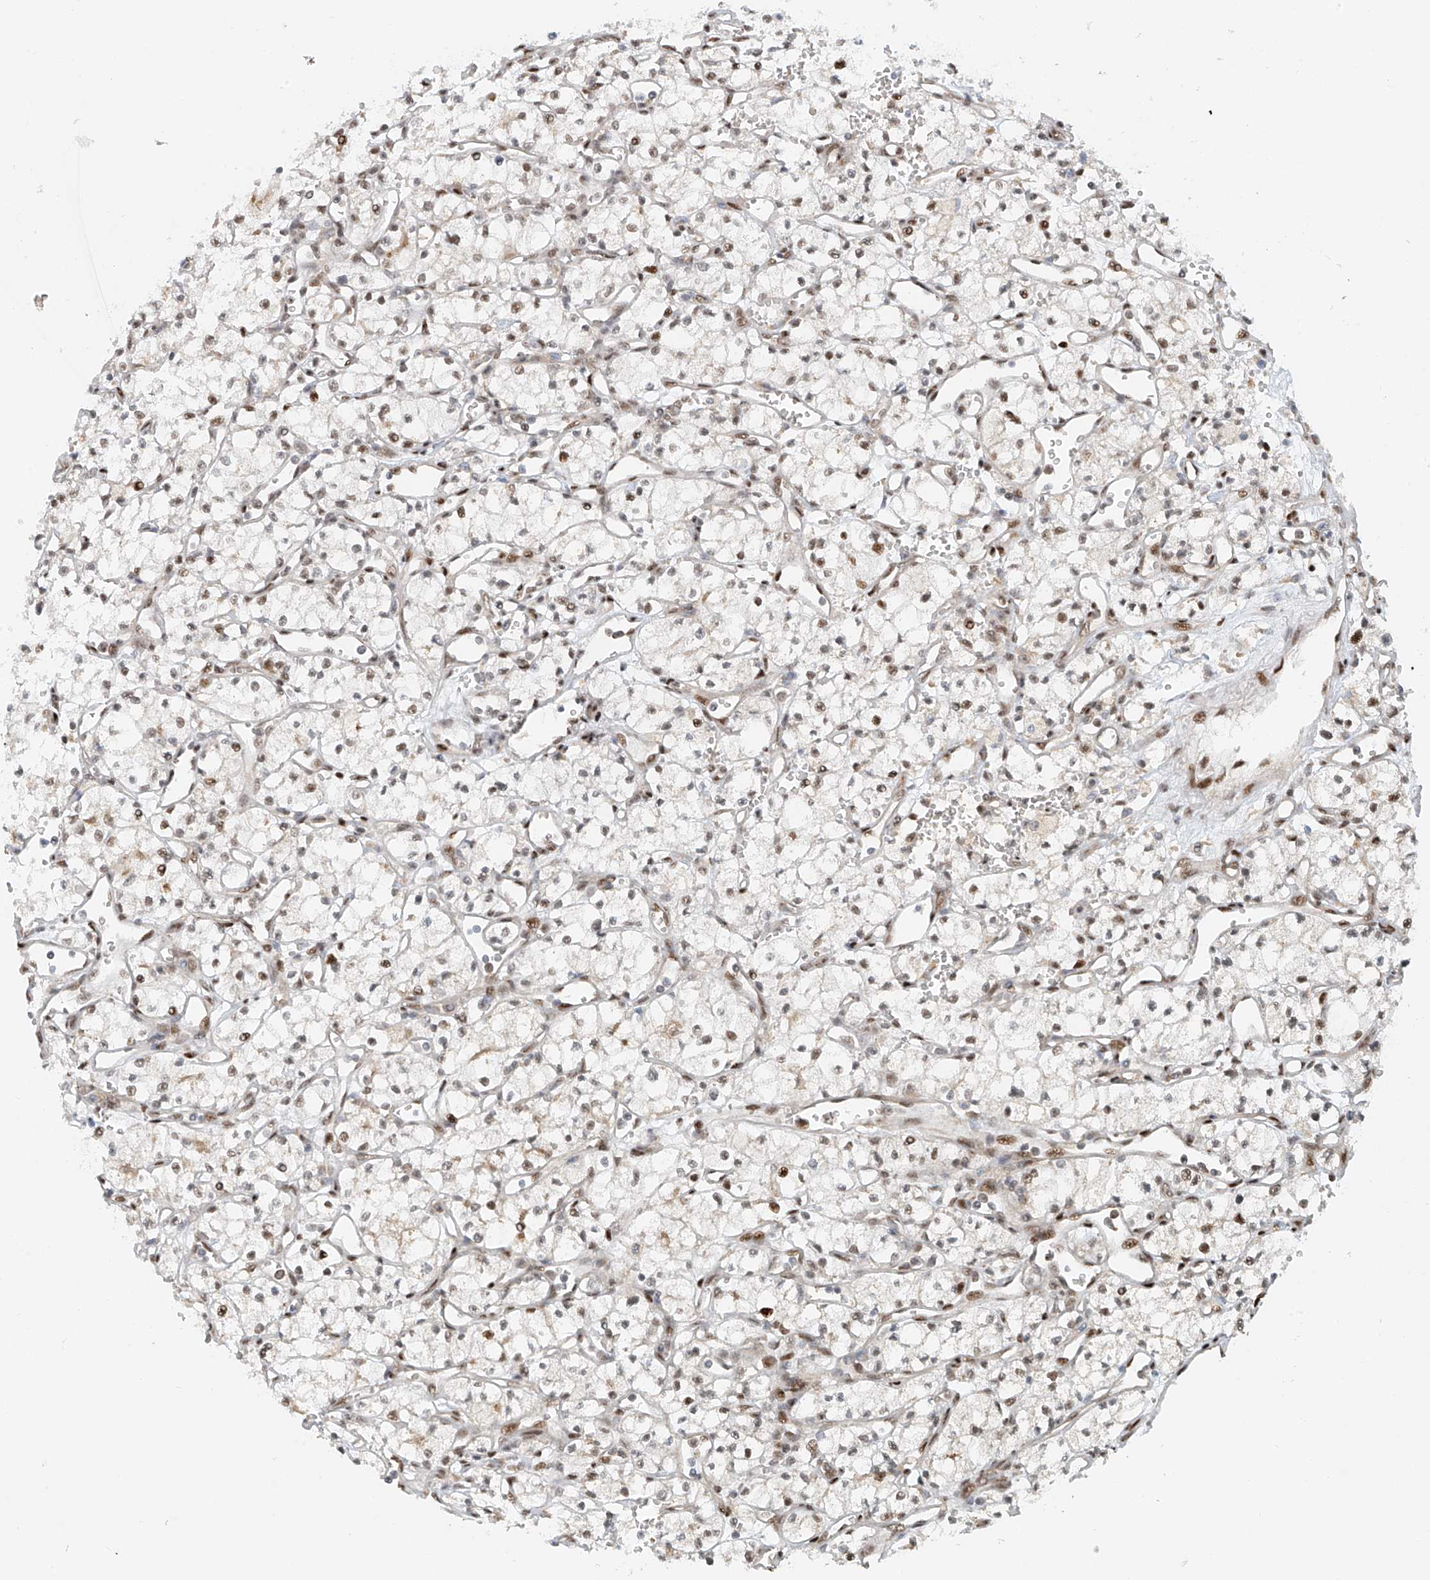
{"staining": {"intensity": "weak", "quantity": "25%-75%", "location": "nuclear"}, "tissue": "renal cancer", "cell_type": "Tumor cells", "image_type": "cancer", "snomed": [{"axis": "morphology", "description": "Adenocarcinoma, NOS"}, {"axis": "topography", "description": "Kidney"}], "caption": "This is an image of IHC staining of renal cancer (adenocarcinoma), which shows weak positivity in the nuclear of tumor cells.", "gene": "ZNF514", "patient": {"sex": "male", "age": 59}}